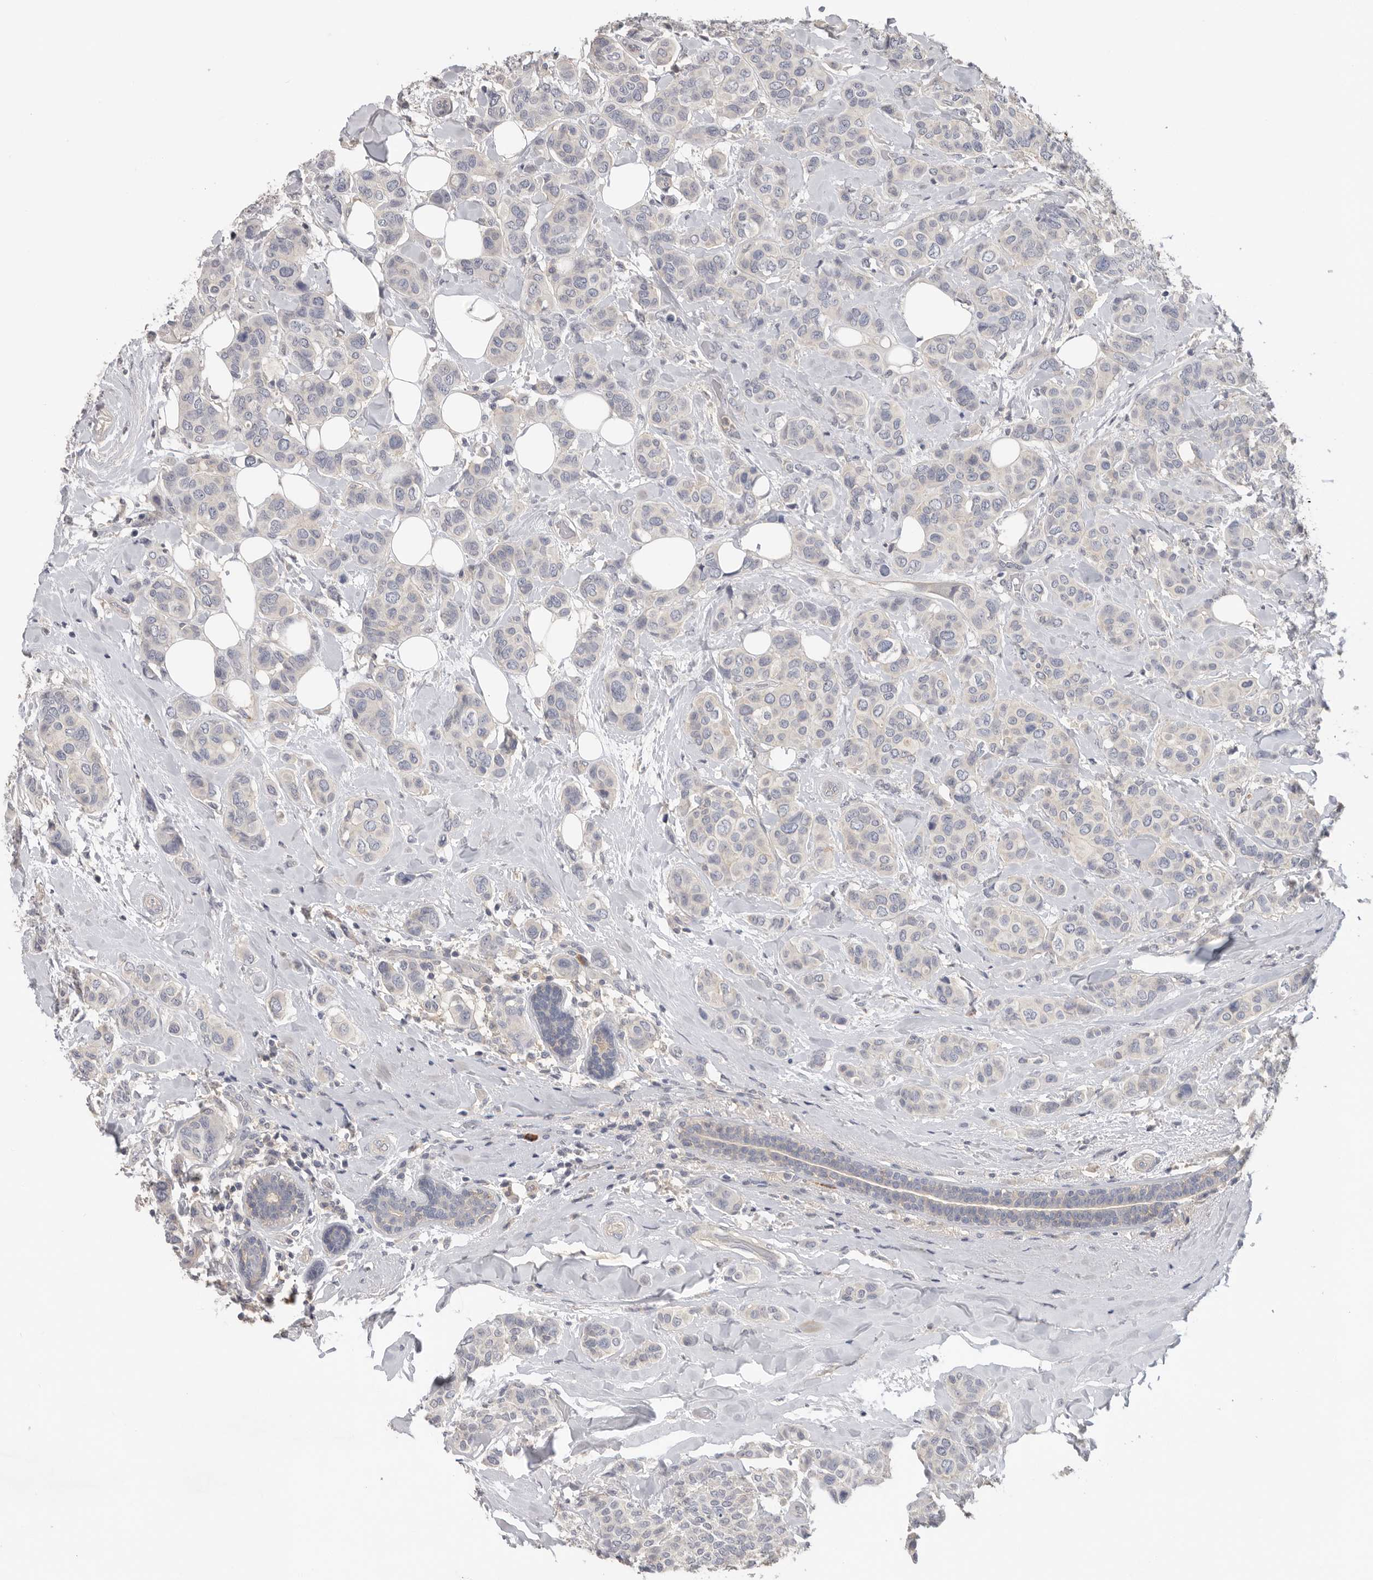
{"staining": {"intensity": "negative", "quantity": "none", "location": "none"}, "tissue": "breast cancer", "cell_type": "Tumor cells", "image_type": "cancer", "snomed": [{"axis": "morphology", "description": "Lobular carcinoma"}, {"axis": "topography", "description": "Breast"}], "caption": "This is a histopathology image of immunohistochemistry staining of breast cancer (lobular carcinoma), which shows no staining in tumor cells.", "gene": "WDTC1", "patient": {"sex": "female", "age": 51}}